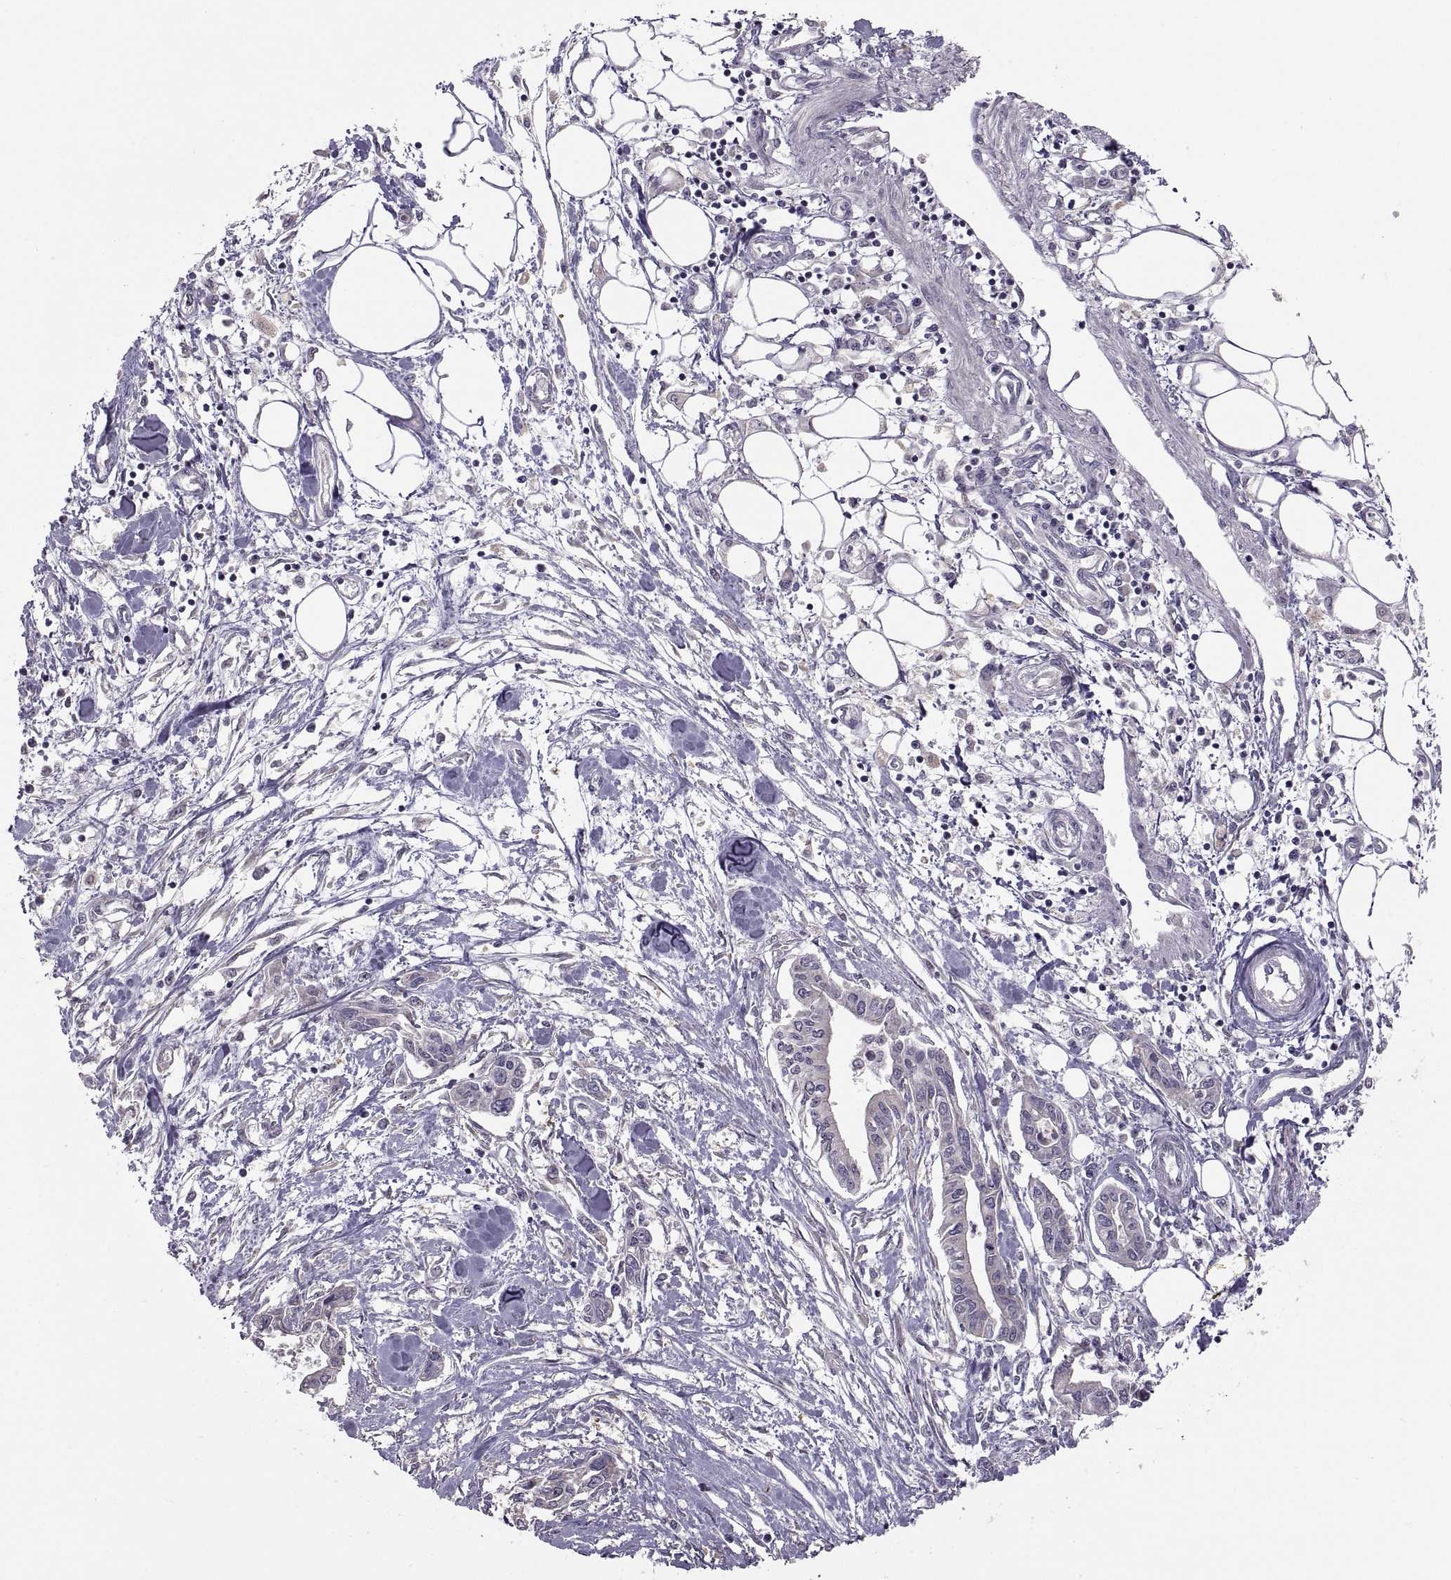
{"staining": {"intensity": "negative", "quantity": "none", "location": "none"}, "tissue": "pancreatic cancer", "cell_type": "Tumor cells", "image_type": "cancer", "snomed": [{"axis": "morphology", "description": "Adenocarcinoma, NOS"}, {"axis": "topography", "description": "Pancreas"}], "caption": "Tumor cells show no significant expression in pancreatic cancer (adenocarcinoma).", "gene": "ACSBG2", "patient": {"sex": "male", "age": 60}}